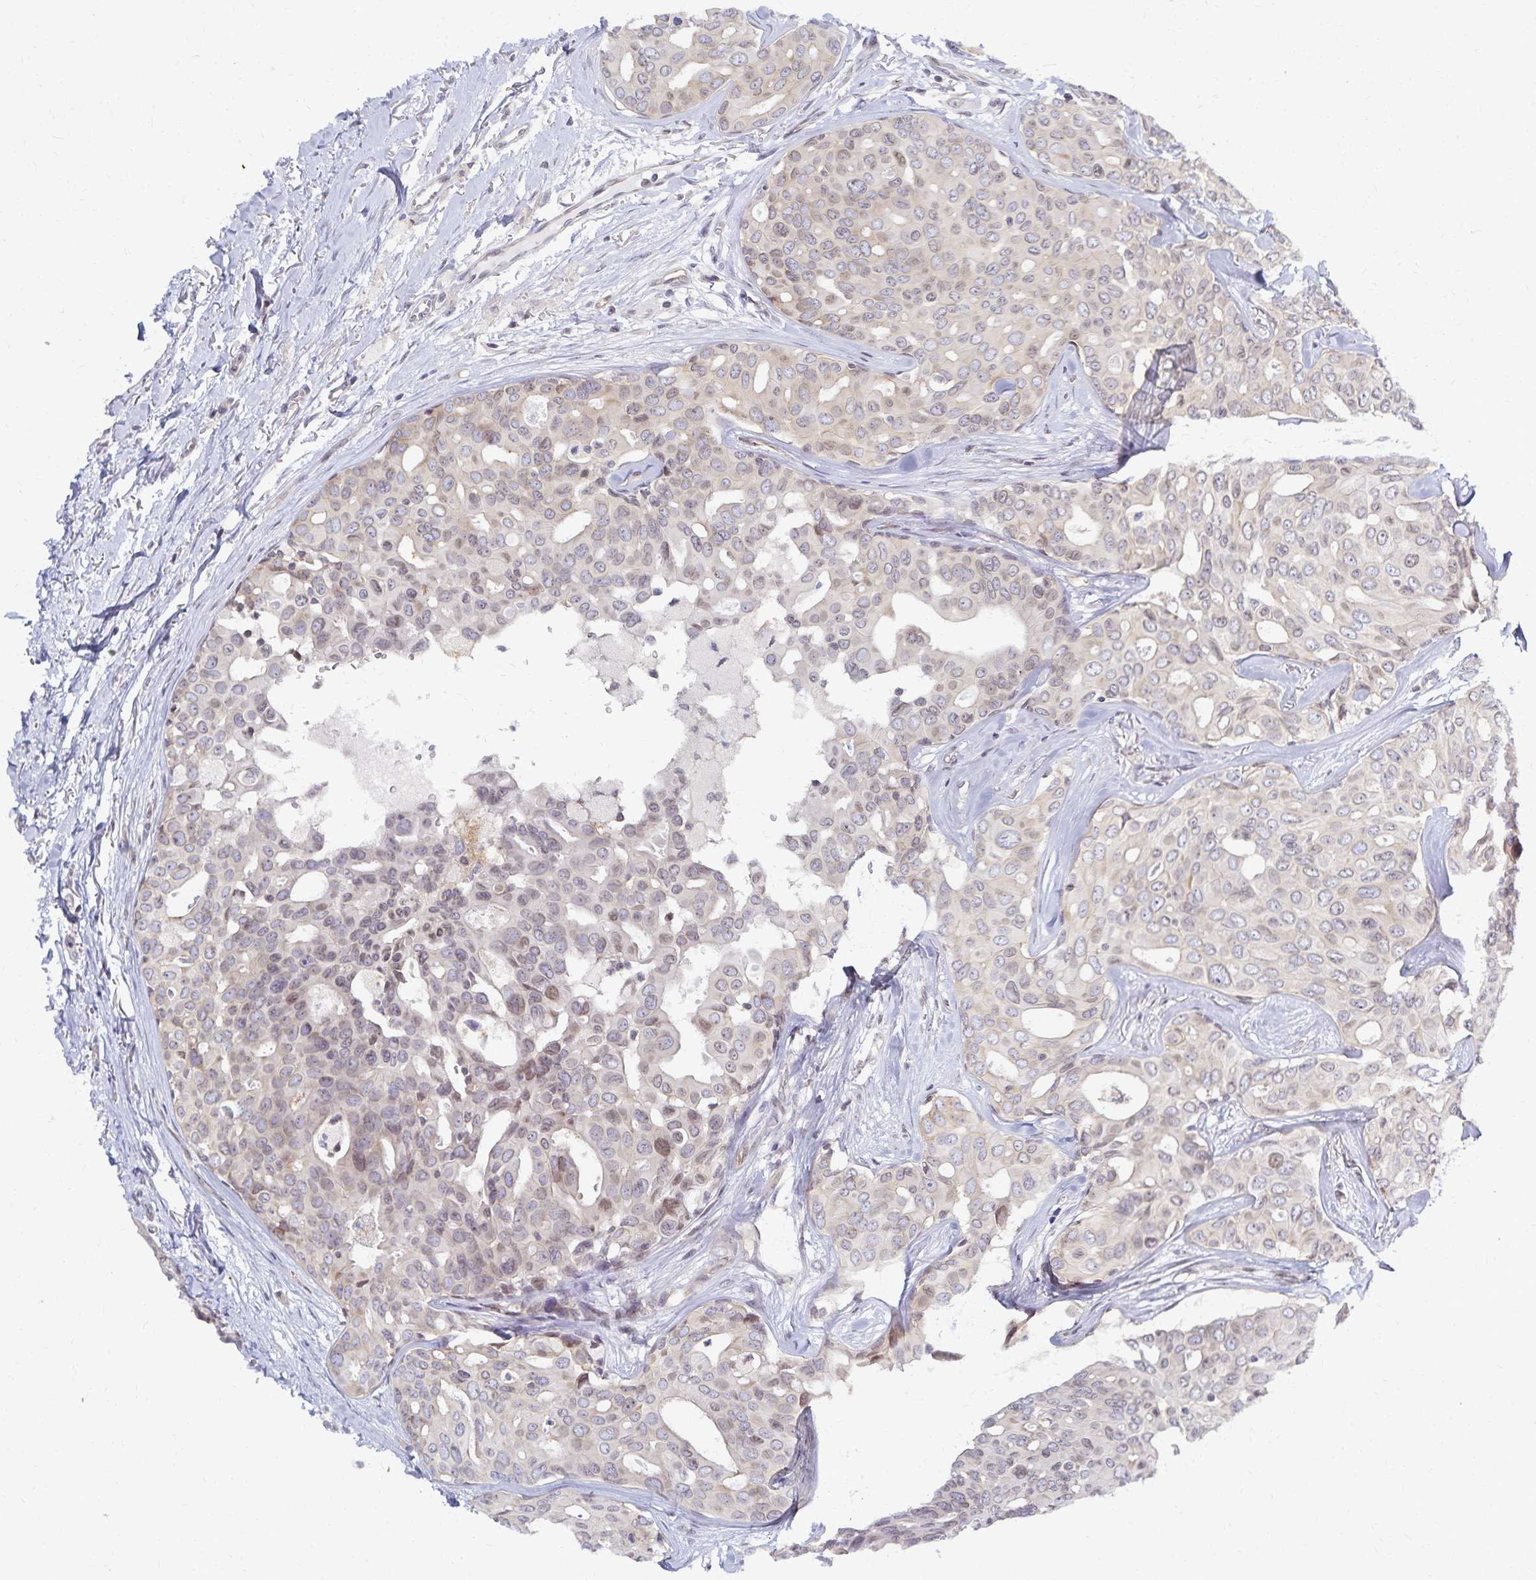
{"staining": {"intensity": "weak", "quantity": "<25%", "location": "nuclear"}, "tissue": "breast cancer", "cell_type": "Tumor cells", "image_type": "cancer", "snomed": [{"axis": "morphology", "description": "Duct carcinoma"}, {"axis": "topography", "description": "Breast"}], "caption": "Human breast intraductal carcinoma stained for a protein using immunohistochemistry (IHC) shows no positivity in tumor cells.", "gene": "RAB9B", "patient": {"sex": "female", "age": 54}}